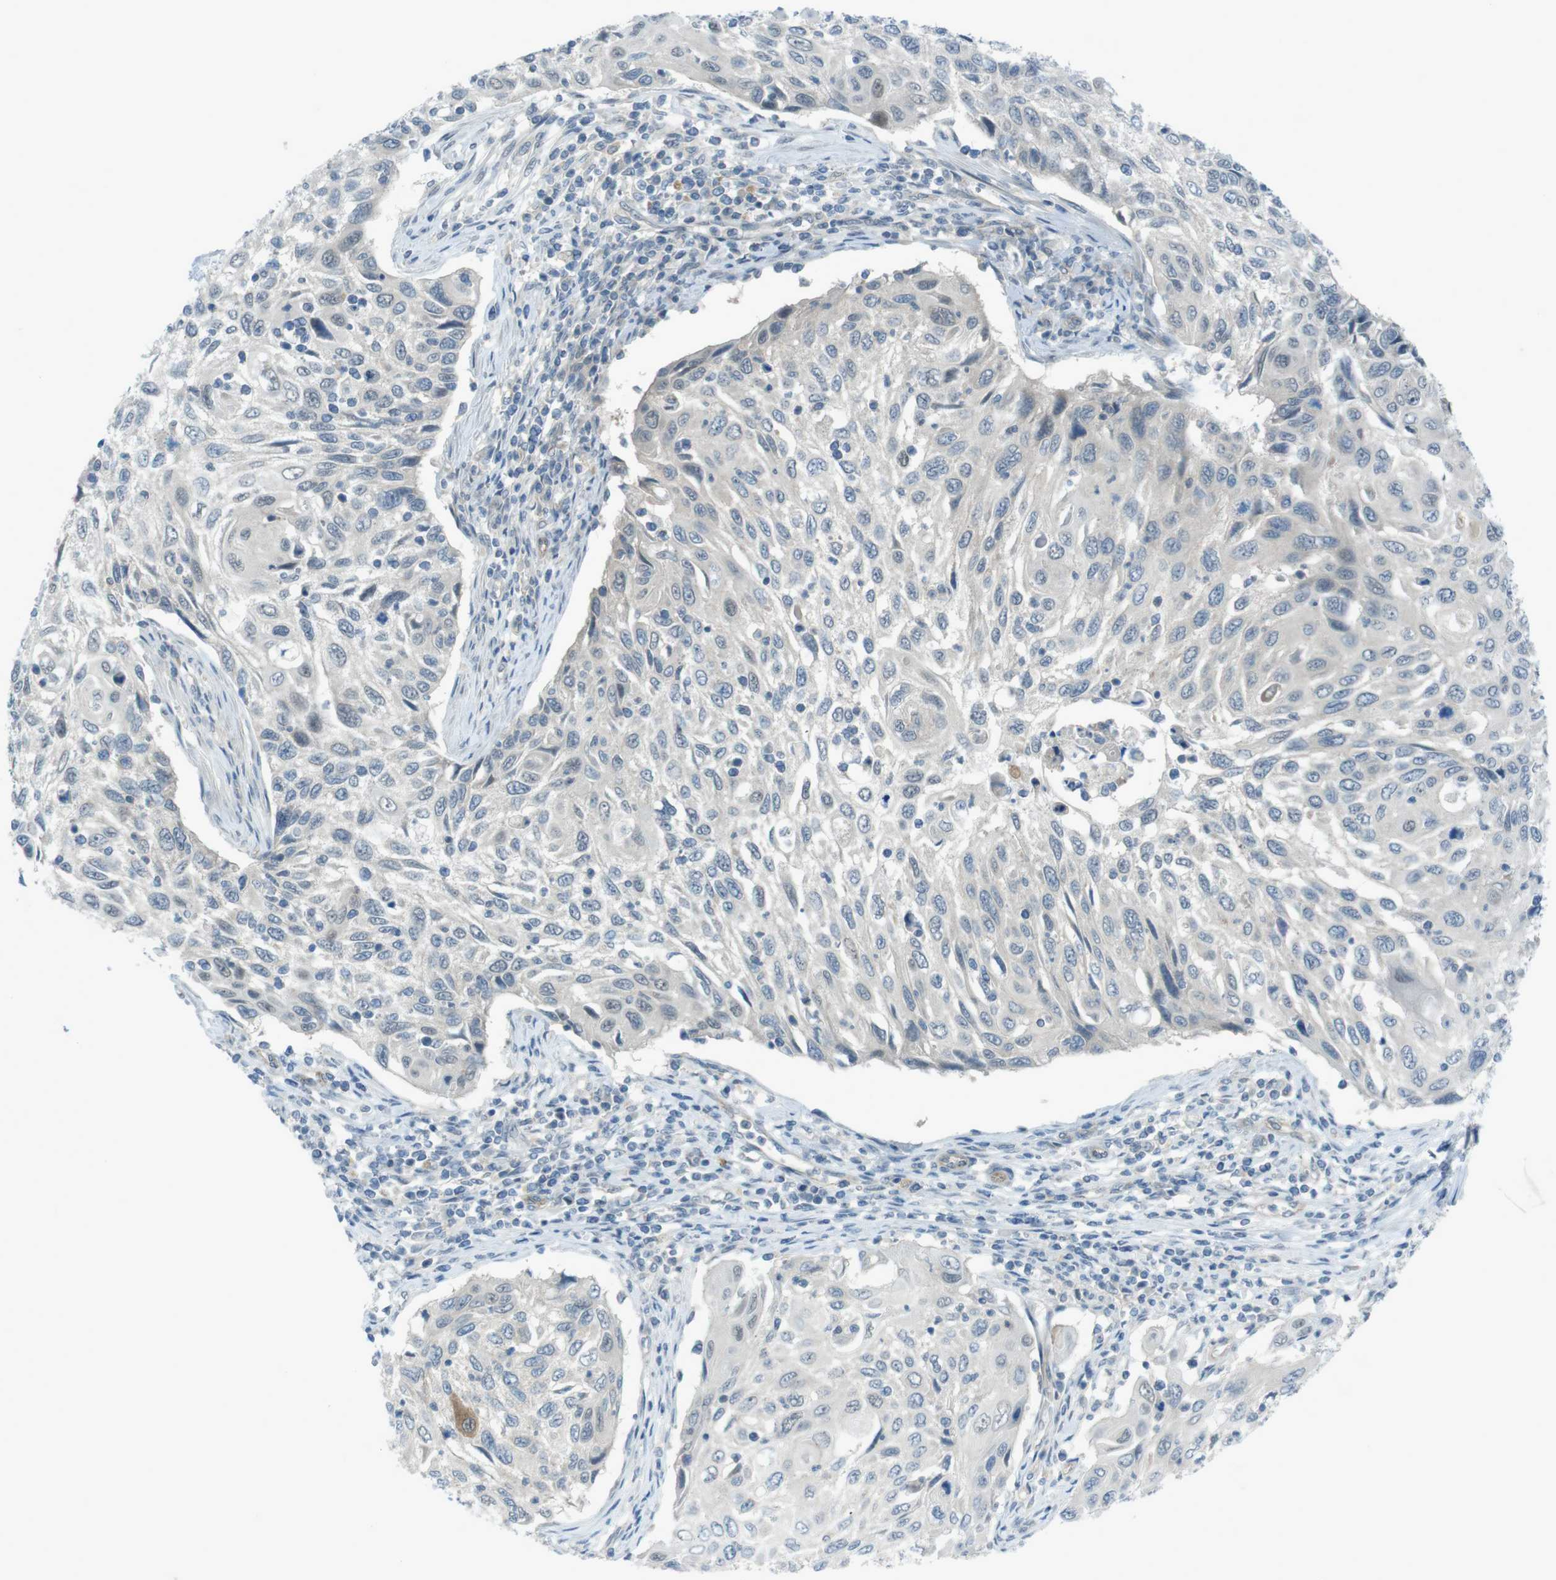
{"staining": {"intensity": "negative", "quantity": "none", "location": "none"}, "tissue": "cervical cancer", "cell_type": "Tumor cells", "image_type": "cancer", "snomed": [{"axis": "morphology", "description": "Squamous cell carcinoma, NOS"}, {"axis": "topography", "description": "Cervix"}], "caption": "Tumor cells are negative for brown protein staining in cervical cancer (squamous cell carcinoma).", "gene": "ZDHHC20", "patient": {"sex": "female", "age": 70}}